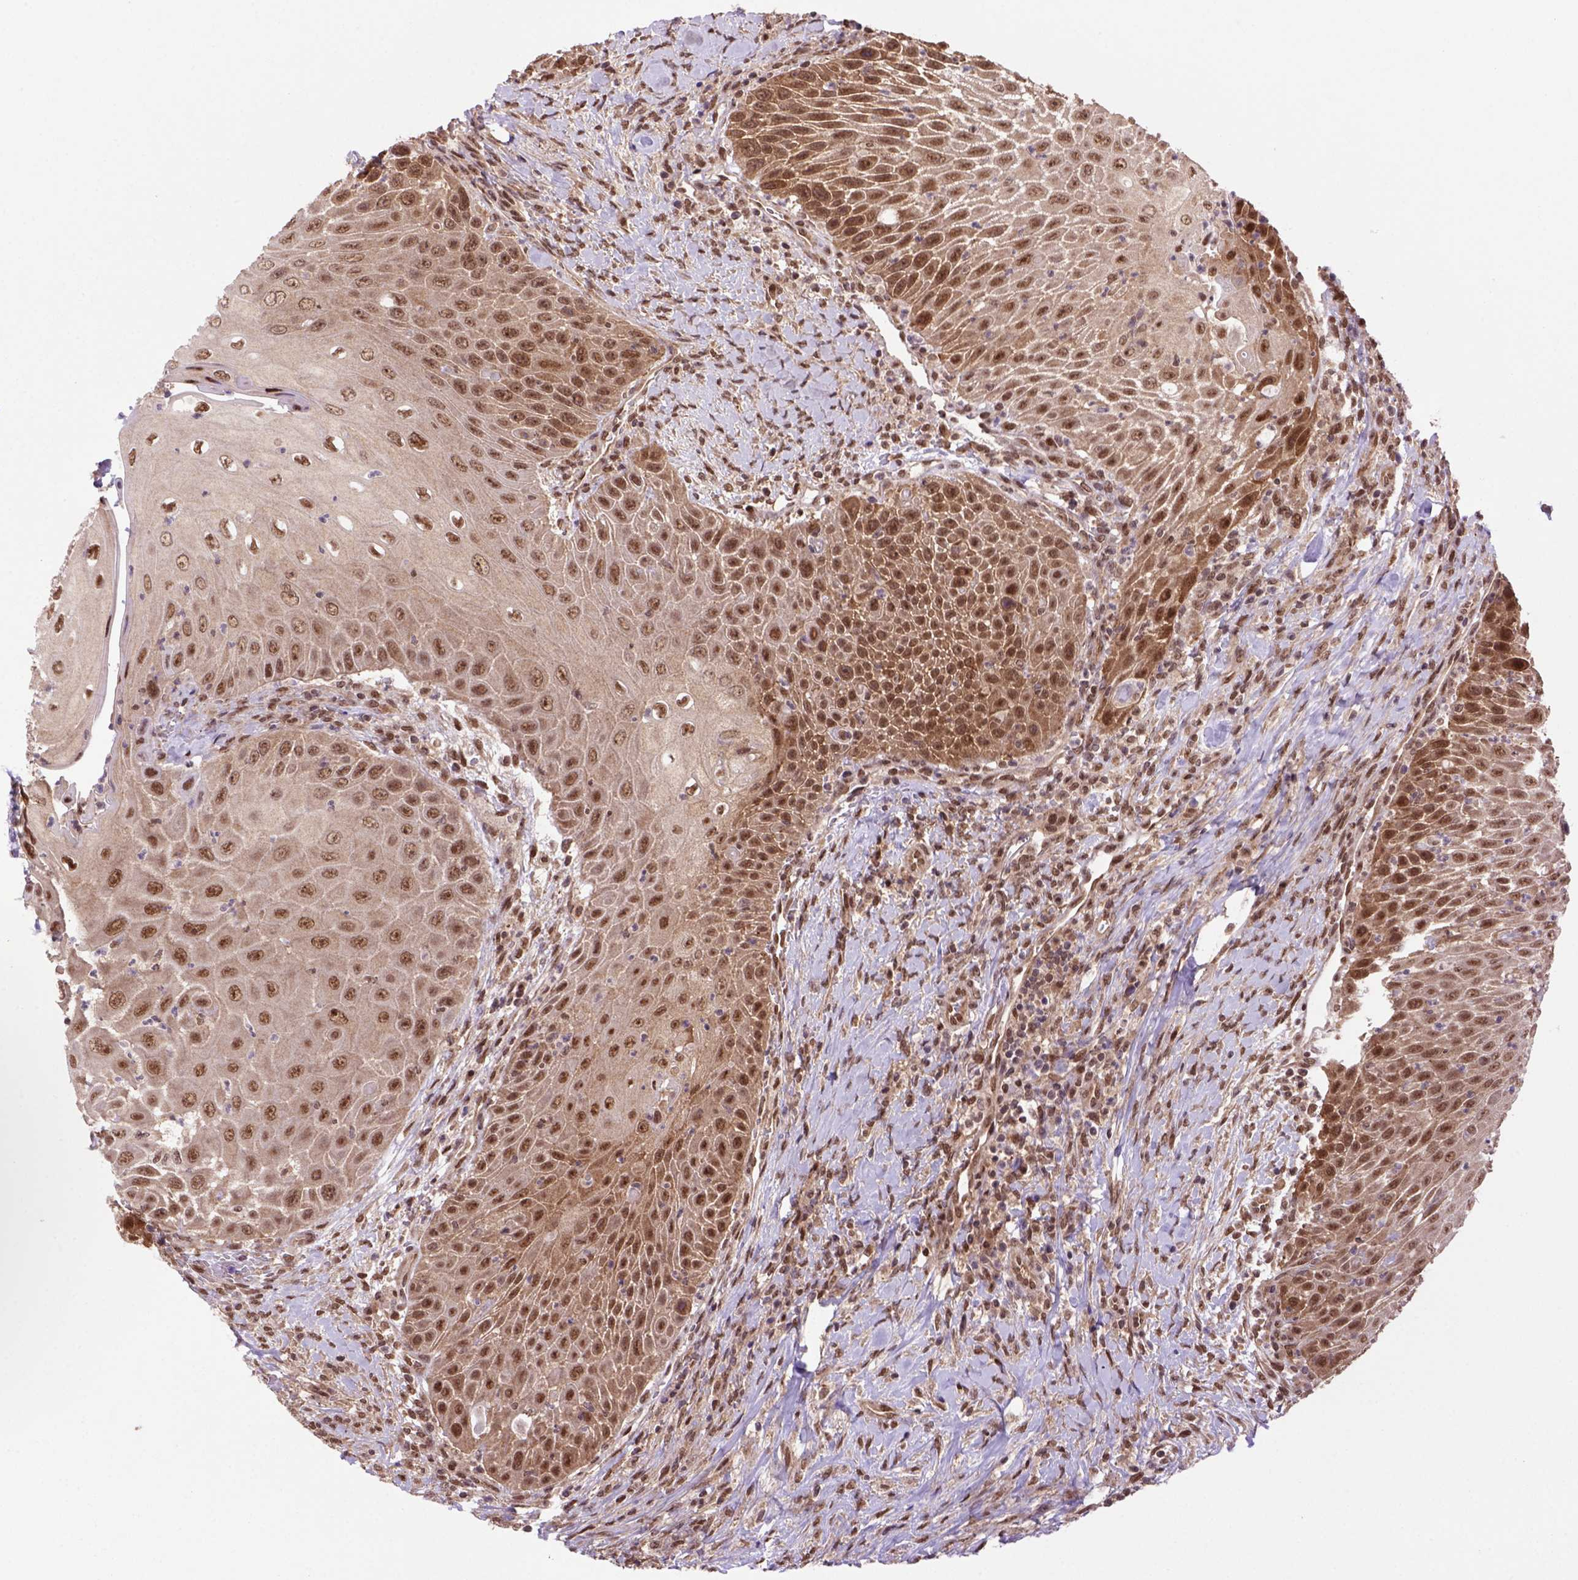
{"staining": {"intensity": "strong", "quantity": ">75%", "location": "cytoplasmic/membranous,nuclear"}, "tissue": "head and neck cancer", "cell_type": "Tumor cells", "image_type": "cancer", "snomed": [{"axis": "morphology", "description": "Squamous cell carcinoma, NOS"}, {"axis": "topography", "description": "Head-Neck"}], "caption": "High-power microscopy captured an IHC histopathology image of head and neck cancer (squamous cell carcinoma), revealing strong cytoplasmic/membranous and nuclear expression in about >75% of tumor cells.", "gene": "PSMC2", "patient": {"sex": "male", "age": 69}}